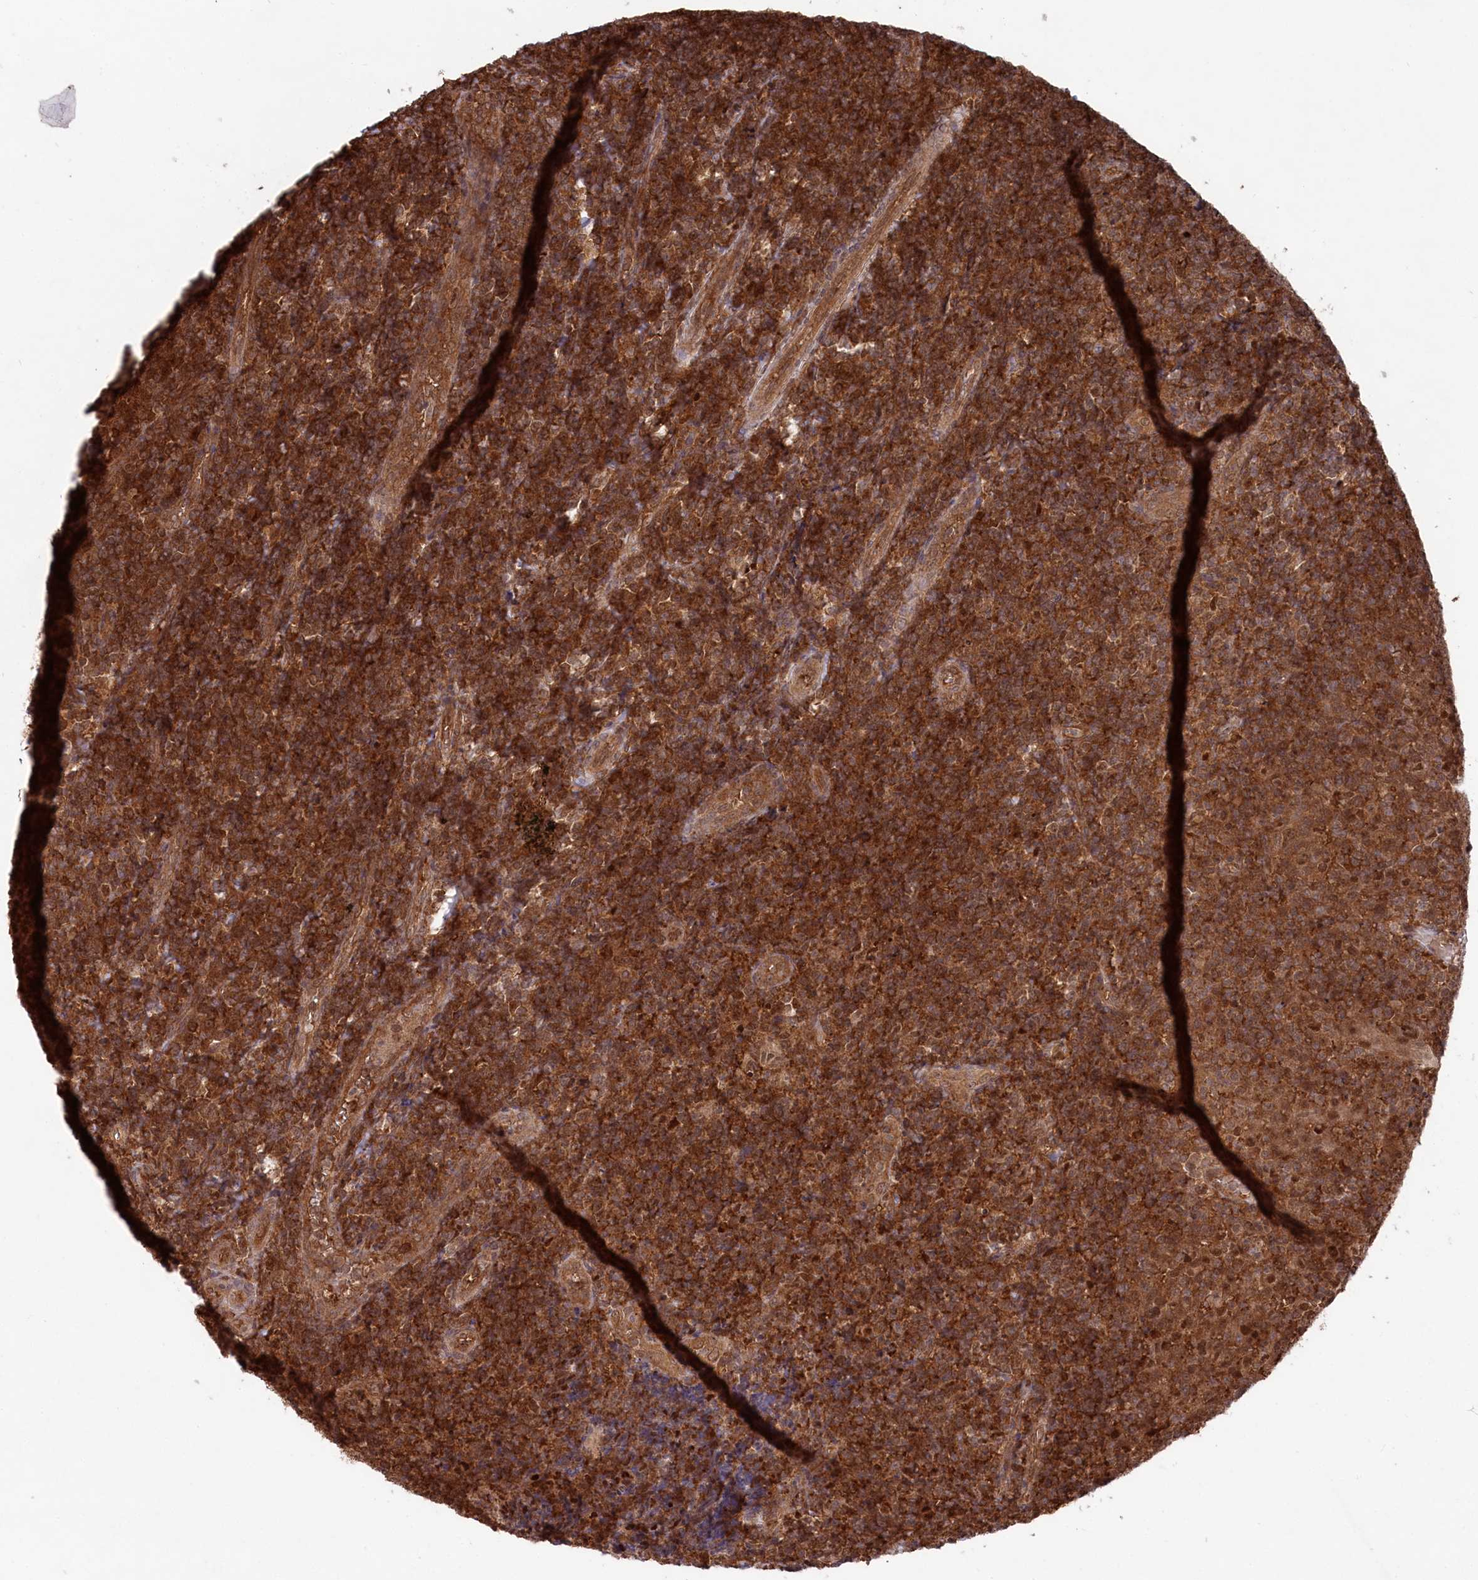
{"staining": {"intensity": "moderate", "quantity": ">75%", "location": "cytoplasmic/membranous"}, "tissue": "tonsil", "cell_type": "Germinal center cells", "image_type": "normal", "snomed": [{"axis": "morphology", "description": "Normal tissue, NOS"}, {"axis": "topography", "description": "Tonsil"}], "caption": "This histopathology image displays normal tonsil stained with immunohistochemistry (IHC) to label a protein in brown. The cytoplasmic/membranous of germinal center cells show moderate positivity for the protein. Nuclei are counter-stained blue.", "gene": "PSMA1", "patient": {"sex": "female", "age": 19}}